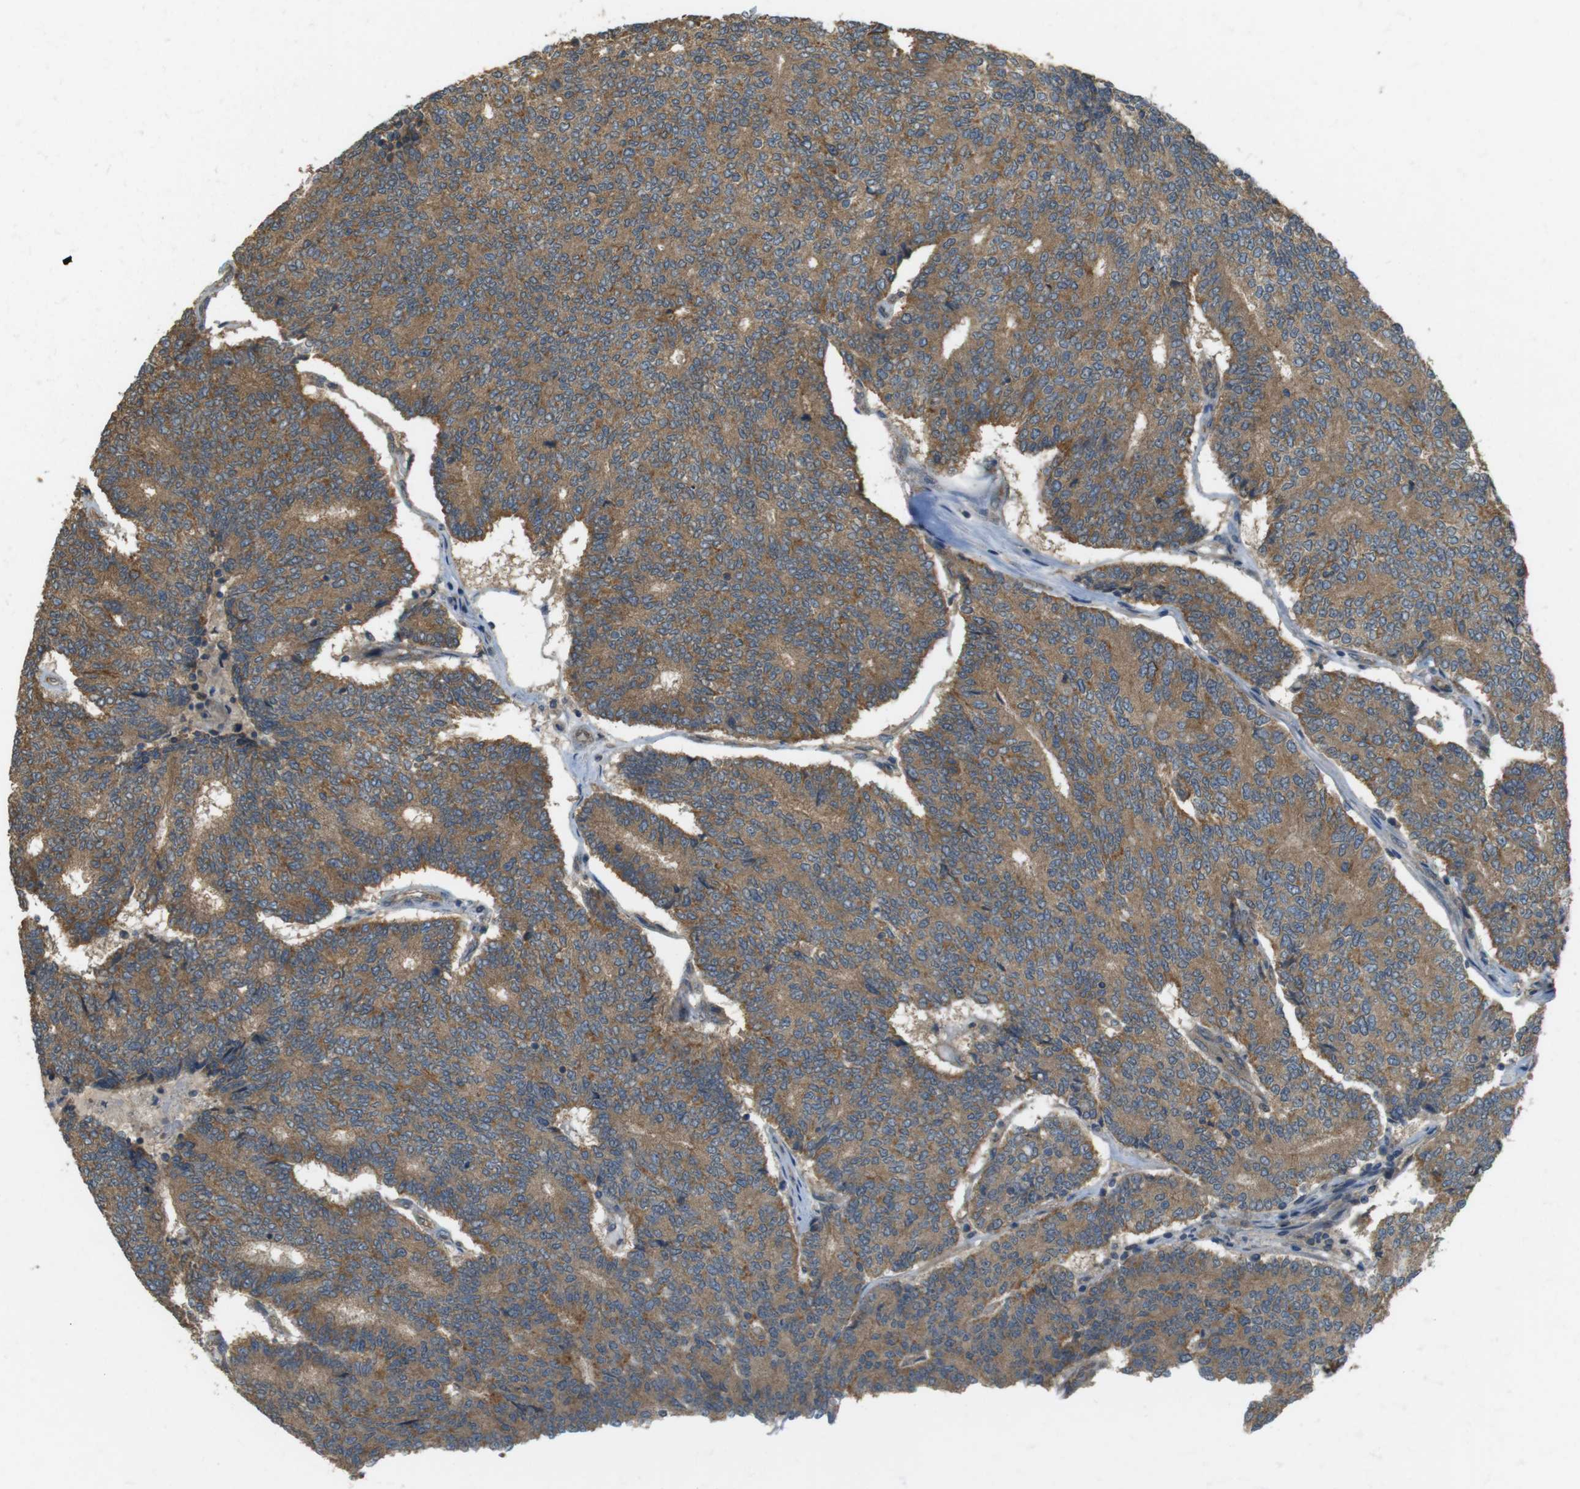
{"staining": {"intensity": "moderate", "quantity": ">75%", "location": "cytoplasmic/membranous"}, "tissue": "prostate cancer", "cell_type": "Tumor cells", "image_type": "cancer", "snomed": [{"axis": "morphology", "description": "Normal tissue, NOS"}, {"axis": "morphology", "description": "Adenocarcinoma, High grade"}, {"axis": "topography", "description": "Prostate"}, {"axis": "topography", "description": "Seminal veicle"}], "caption": "High-magnification brightfield microscopy of high-grade adenocarcinoma (prostate) stained with DAB (brown) and counterstained with hematoxylin (blue). tumor cells exhibit moderate cytoplasmic/membranous expression is identified in about>75% of cells. (brown staining indicates protein expression, while blue staining denotes nuclei).", "gene": "ZDHHC20", "patient": {"sex": "male", "age": 55}}